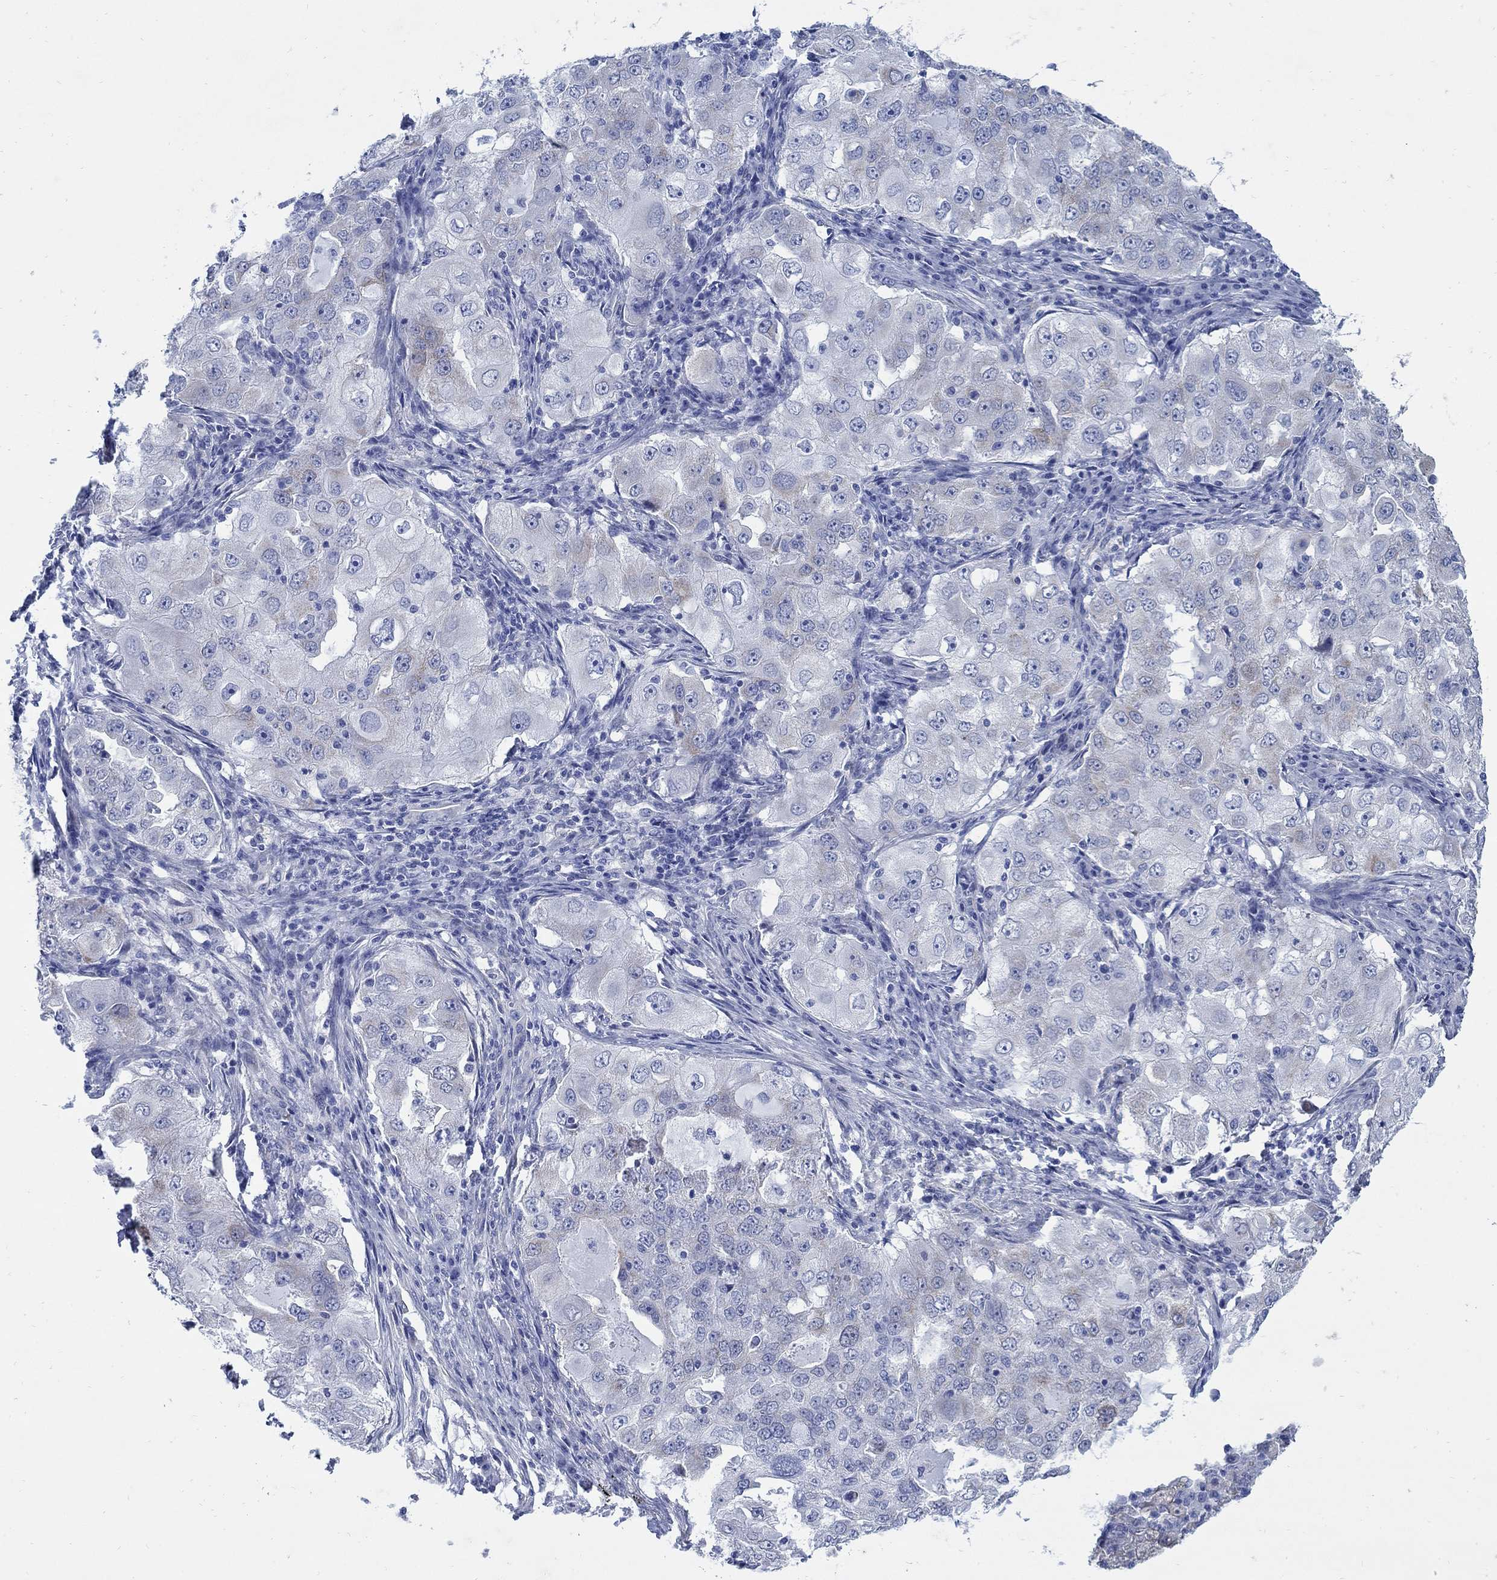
{"staining": {"intensity": "moderate", "quantity": "<25%", "location": "cytoplasmic/membranous"}, "tissue": "lung cancer", "cell_type": "Tumor cells", "image_type": "cancer", "snomed": [{"axis": "morphology", "description": "Adenocarcinoma, NOS"}, {"axis": "topography", "description": "Lung"}], "caption": "IHC photomicrograph of human lung cancer (adenocarcinoma) stained for a protein (brown), which exhibits low levels of moderate cytoplasmic/membranous positivity in about <25% of tumor cells.", "gene": "ZDHHC14", "patient": {"sex": "female", "age": 61}}